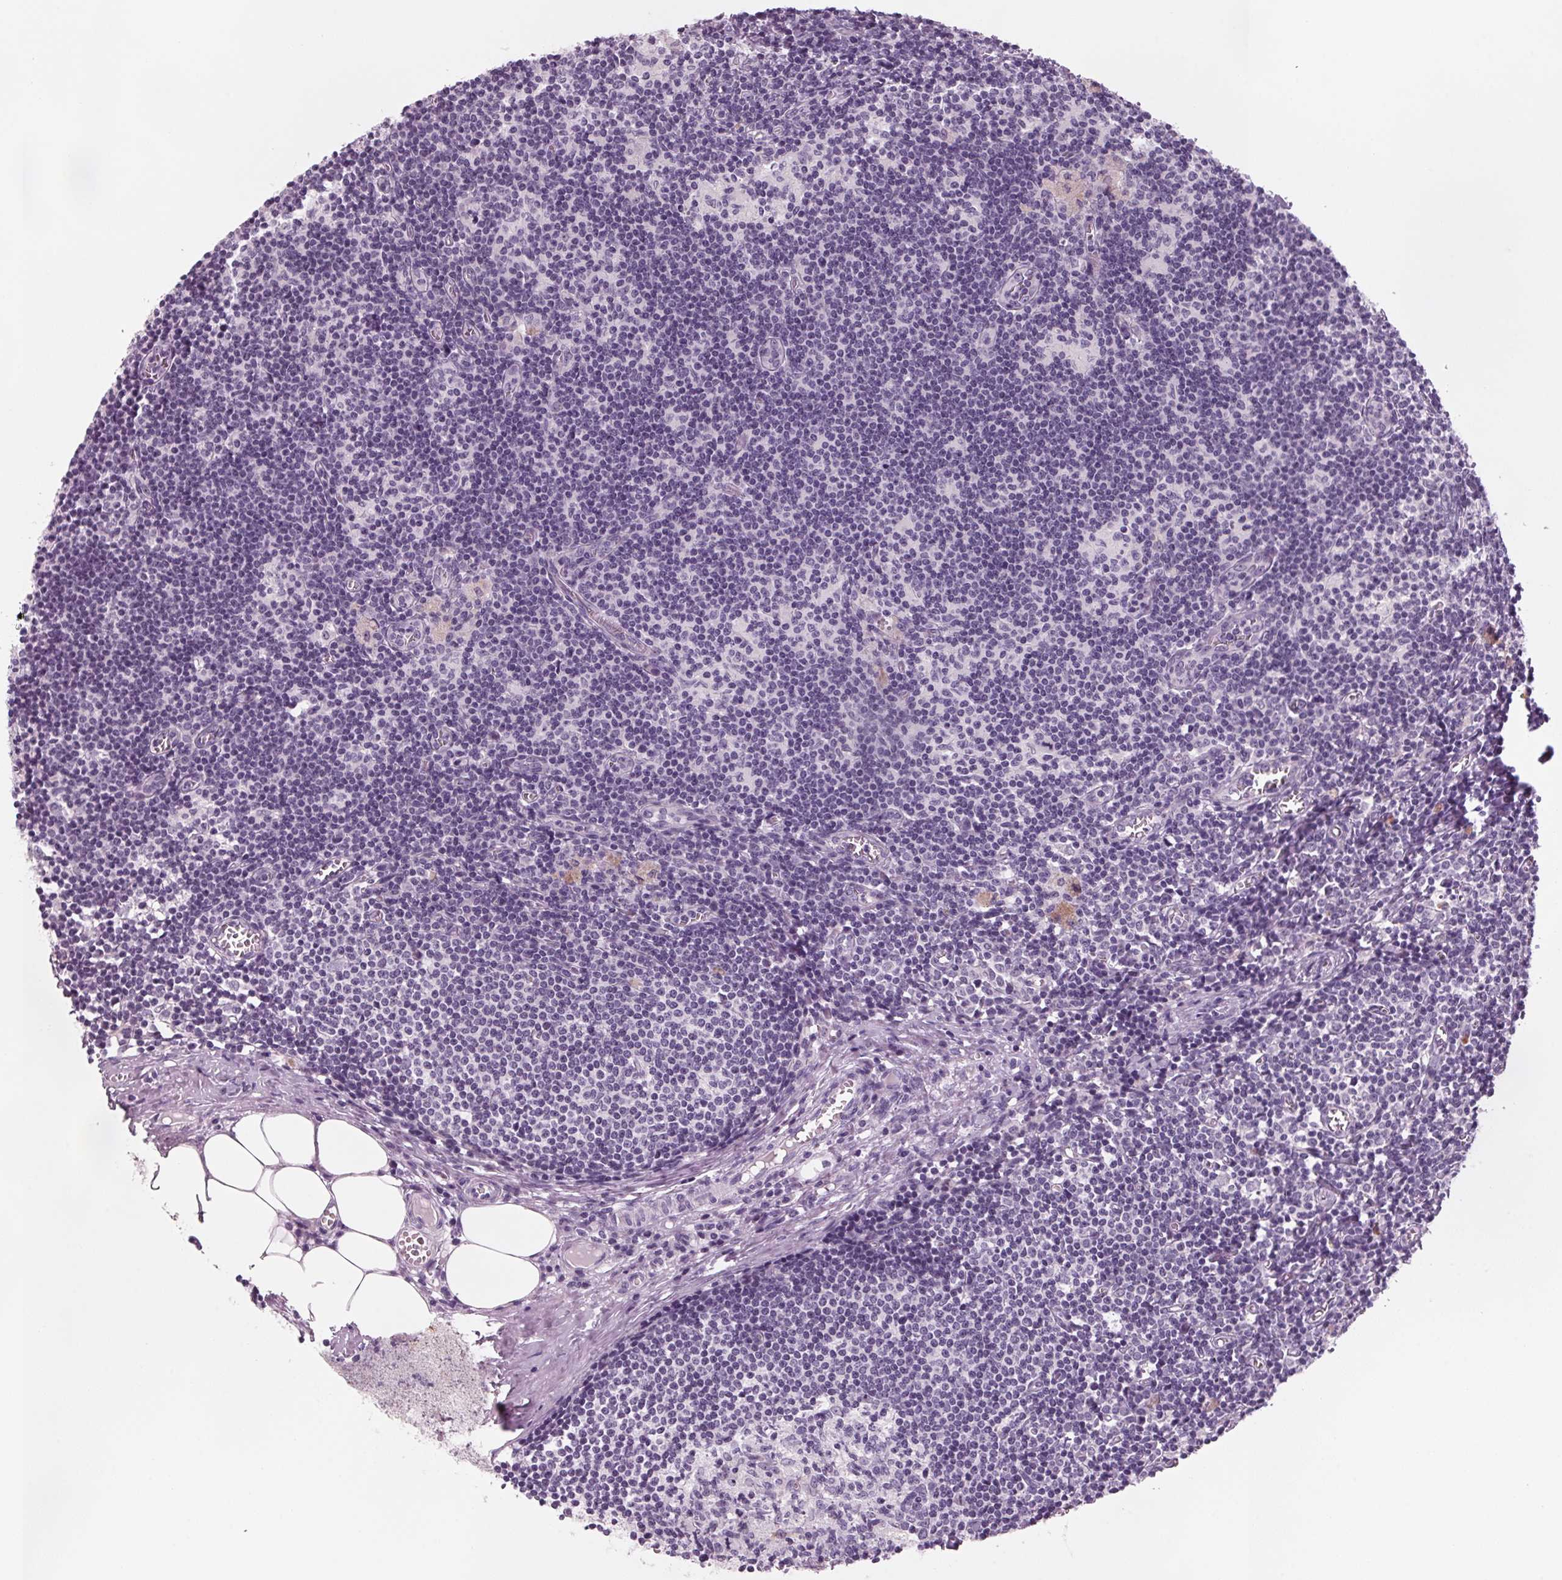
{"staining": {"intensity": "negative", "quantity": "none", "location": "none"}, "tissue": "lymph node", "cell_type": "Germinal center cells", "image_type": "normal", "snomed": [{"axis": "morphology", "description": "Normal tissue, NOS"}, {"axis": "topography", "description": "Lymph node"}], "caption": "An image of lymph node stained for a protein exhibits no brown staining in germinal center cells. The staining was performed using DAB to visualize the protein expression in brown, while the nuclei were stained in blue with hematoxylin (Magnification: 20x).", "gene": "DNTTIP2", "patient": {"sex": "female", "age": 52}}